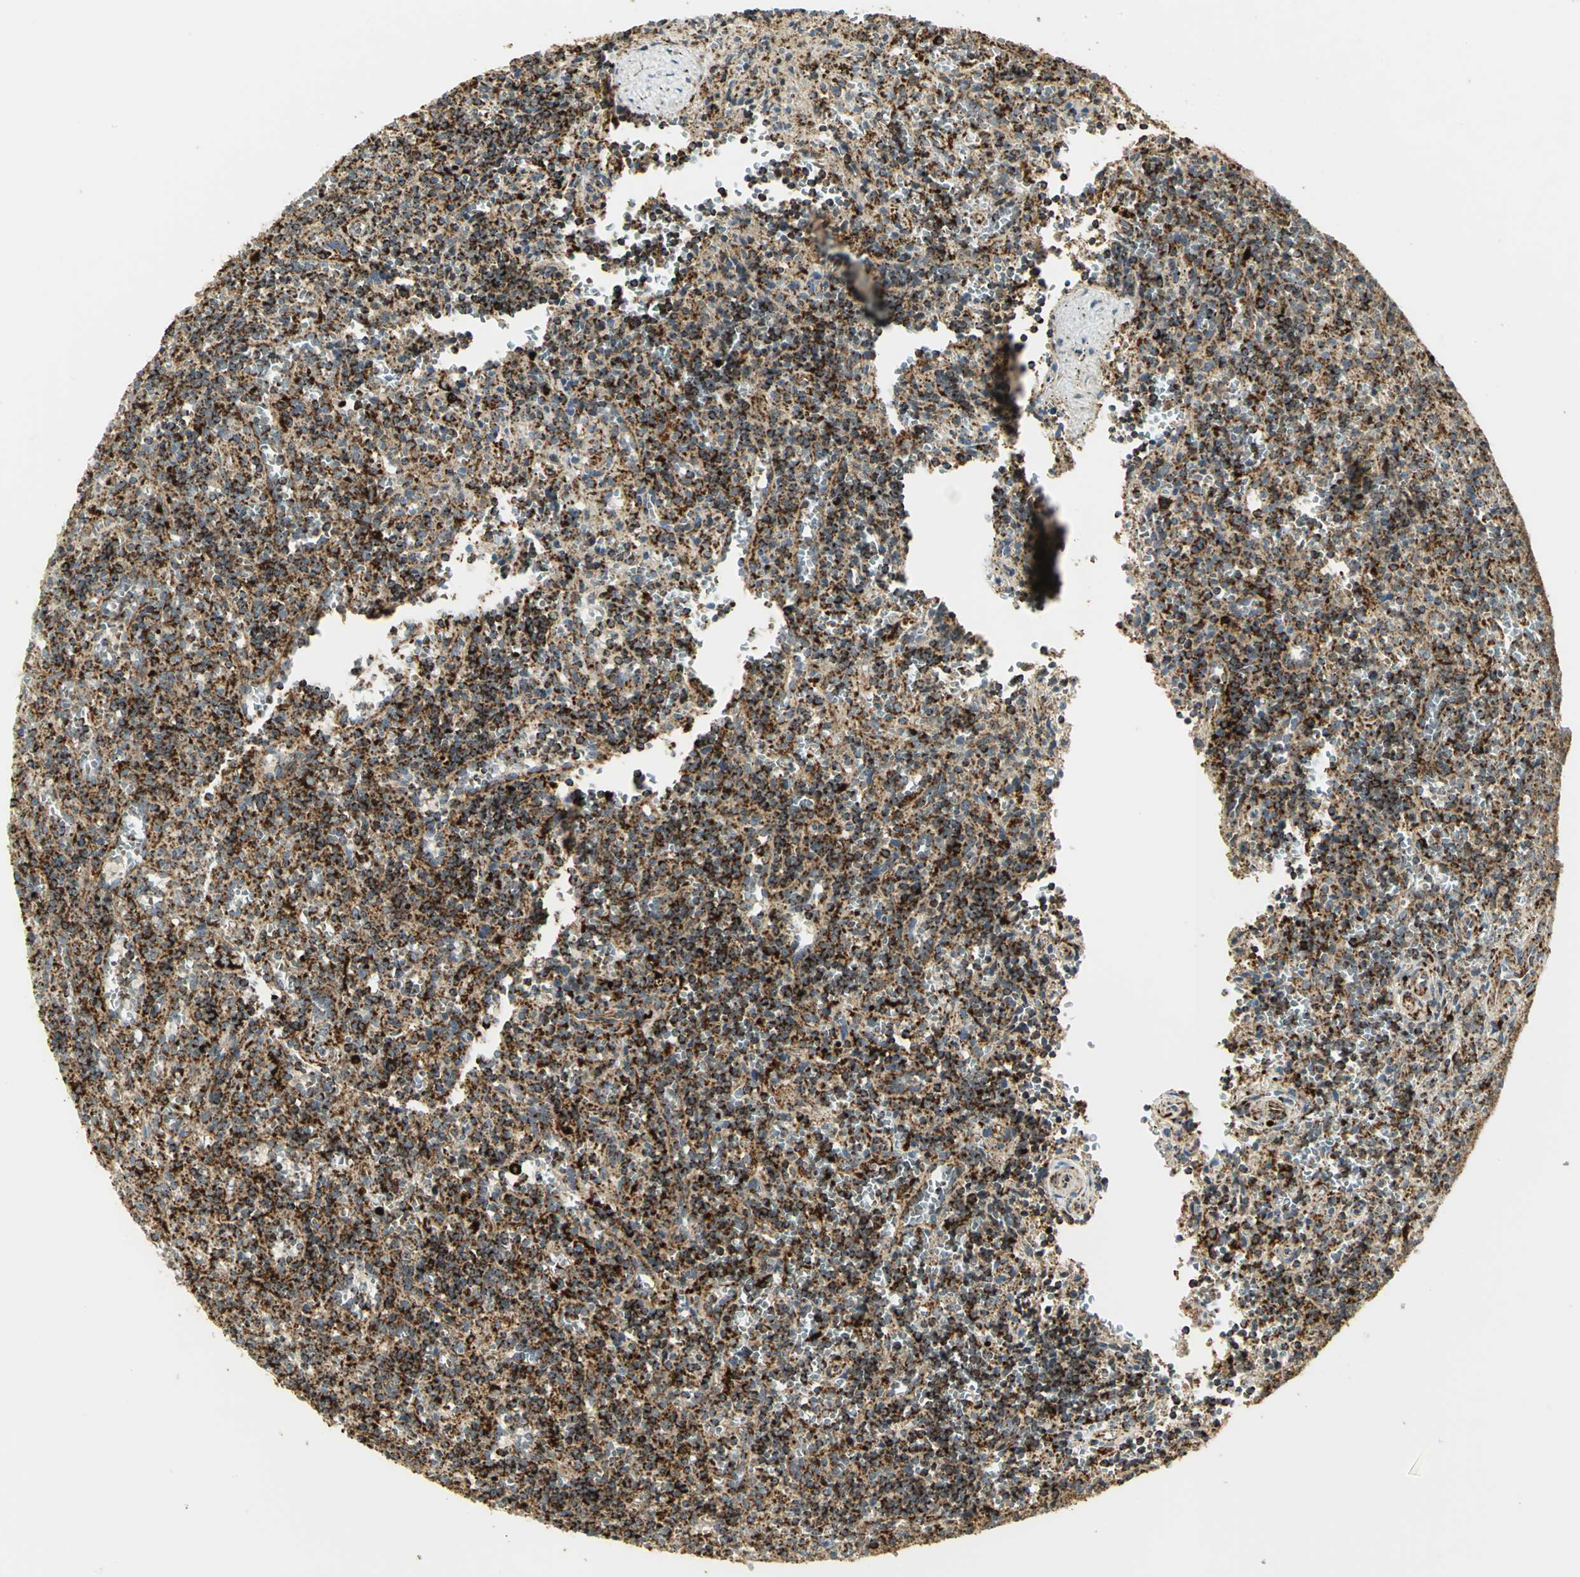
{"staining": {"intensity": "strong", "quantity": ">75%", "location": "cytoplasmic/membranous"}, "tissue": "lymphoma", "cell_type": "Tumor cells", "image_type": "cancer", "snomed": [{"axis": "morphology", "description": "Malignant lymphoma, non-Hodgkin's type, Low grade"}, {"axis": "topography", "description": "Spleen"}], "caption": "This photomicrograph shows IHC staining of lymphoma, with high strong cytoplasmic/membranous expression in about >75% of tumor cells.", "gene": "VDAC1", "patient": {"sex": "male", "age": 73}}